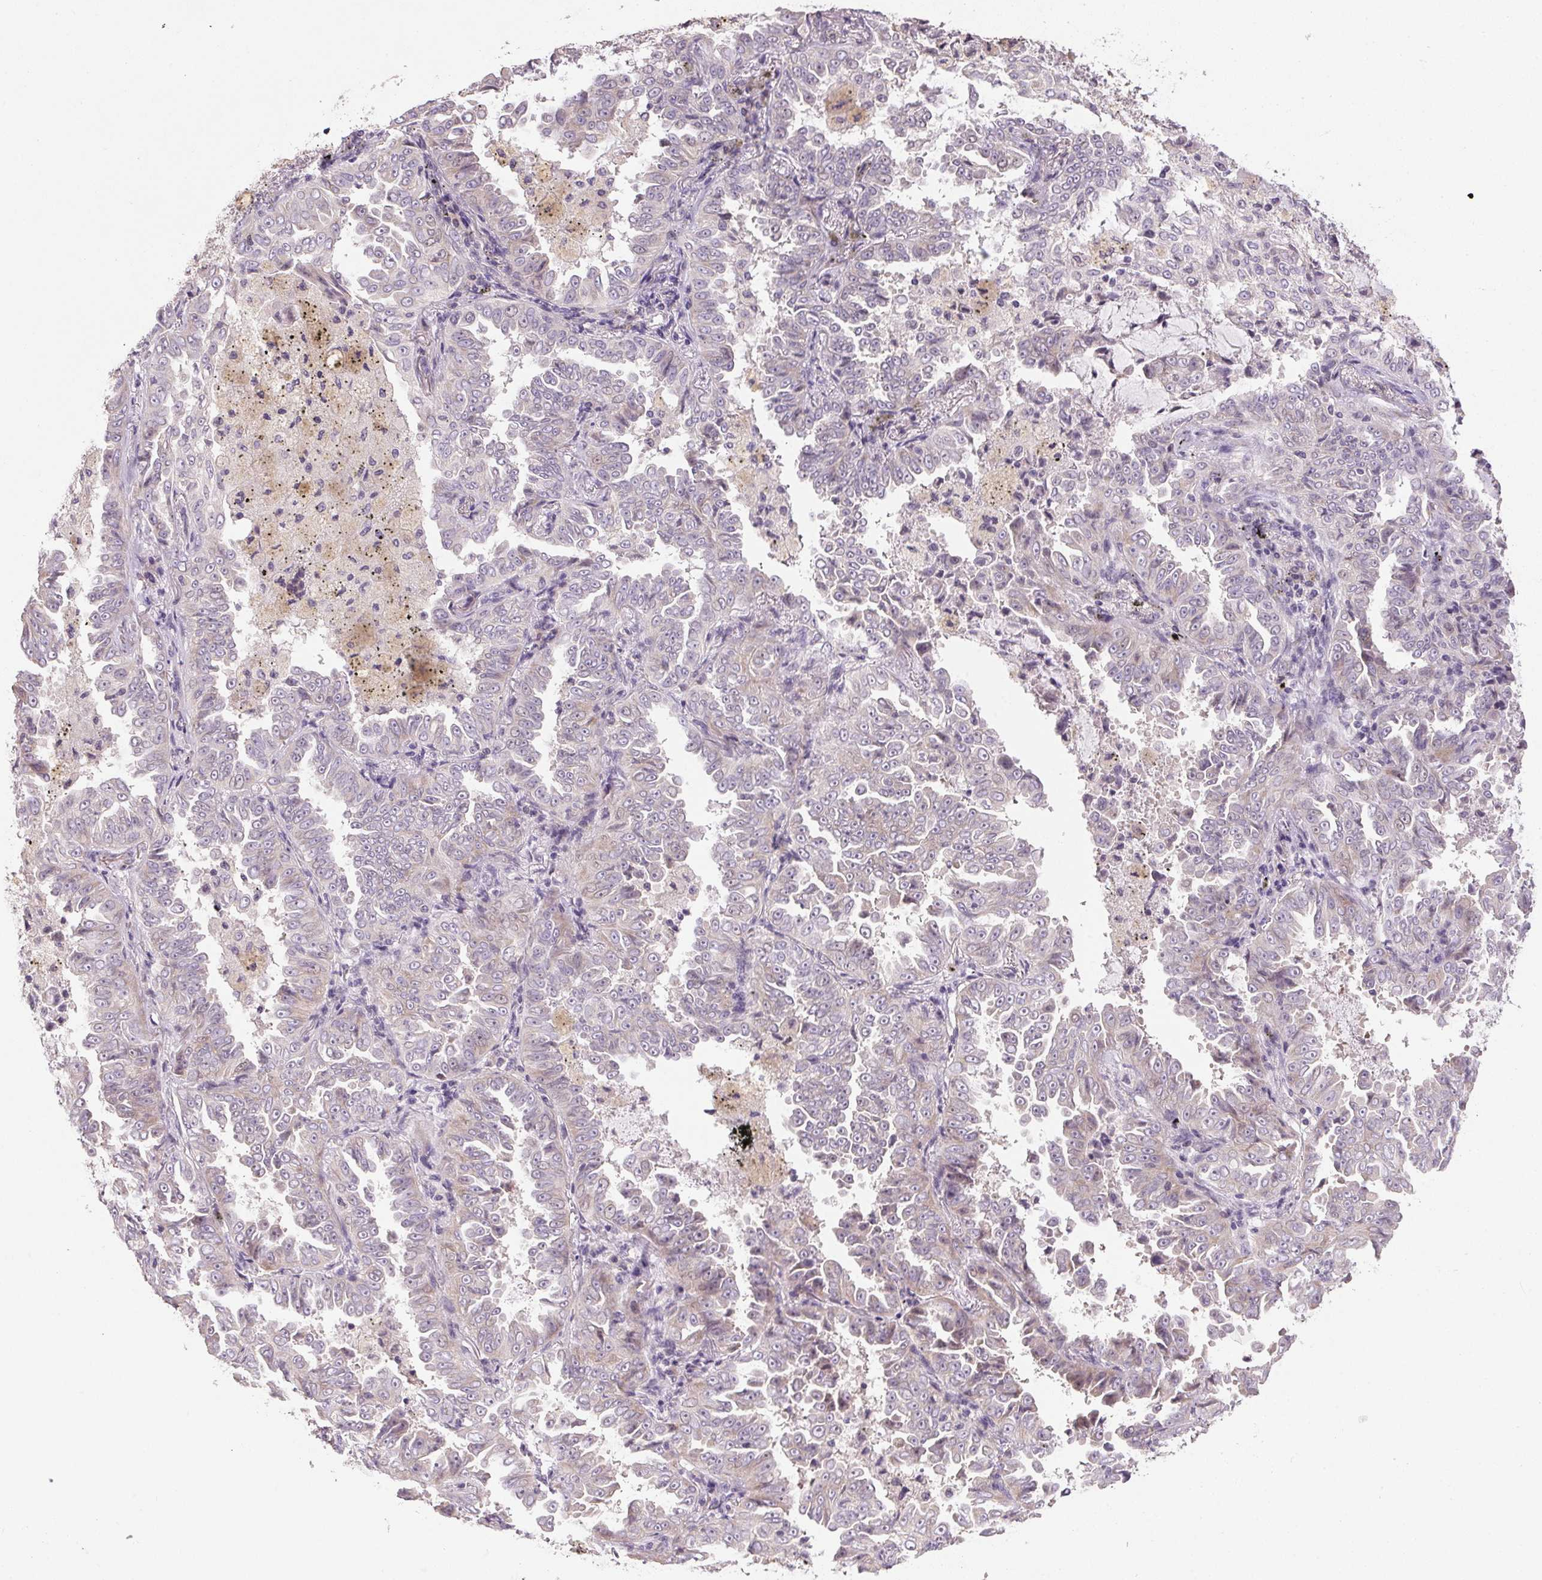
{"staining": {"intensity": "negative", "quantity": "none", "location": "none"}, "tissue": "lung cancer", "cell_type": "Tumor cells", "image_type": "cancer", "snomed": [{"axis": "morphology", "description": "Adenocarcinoma, NOS"}, {"axis": "topography", "description": "Lung"}], "caption": "Immunohistochemistry of lung cancer reveals no expression in tumor cells.", "gene": "SPACA9", "patient": {"sex": "female", "age": 52}}